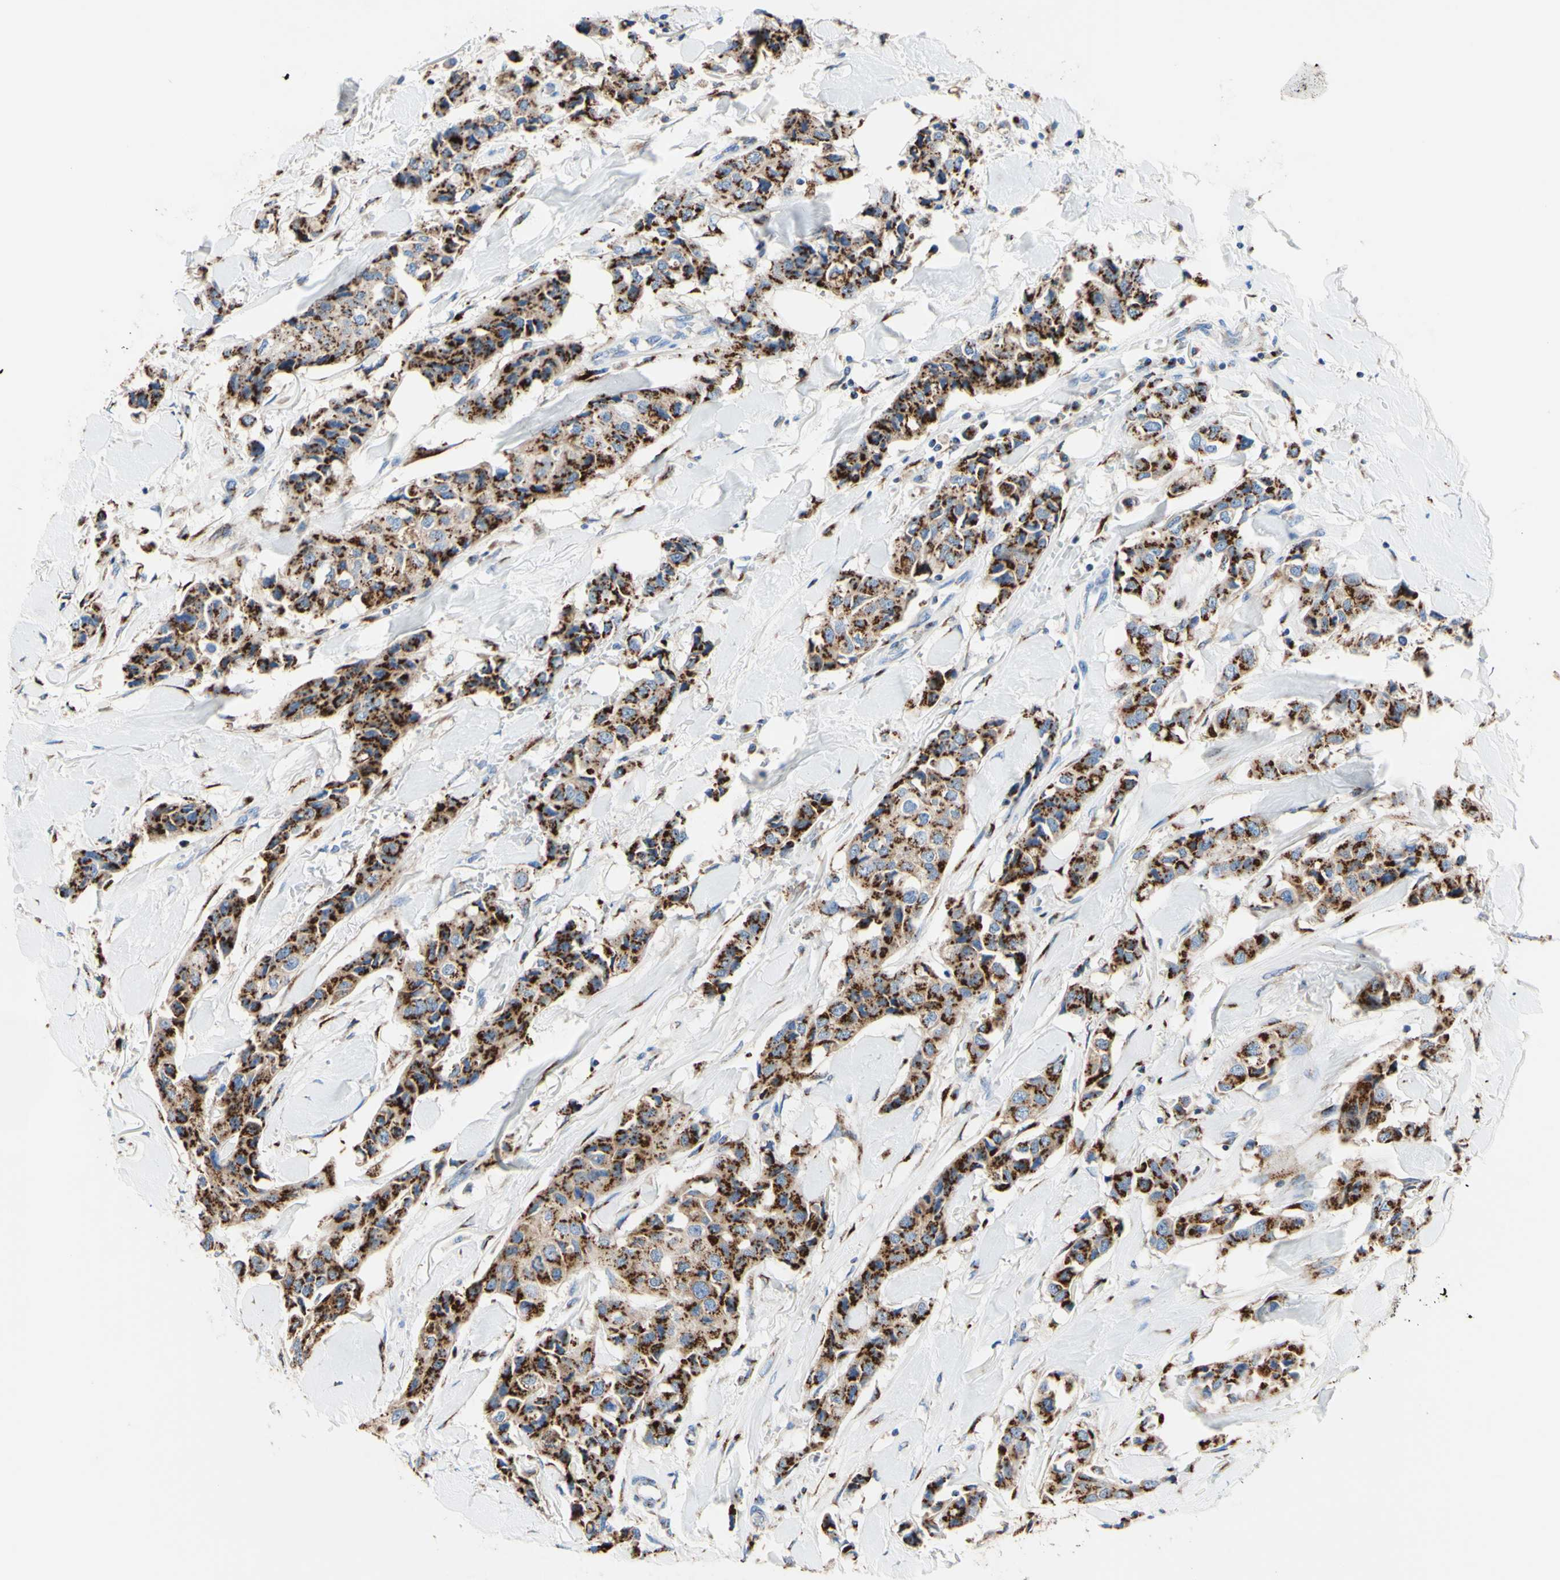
{"staining": {"intensity": "strong", "quantity": "25%-75%", "location": "cytoplasmic/membranous"}, "tissue": "breast cancer", "cell_type": "Tumor cells", "image_type": "cancer", "snomed": [{"axis": "morphology", "description": "Duct carcinoma"}, {"axis": "topography", "description": "Breast"}], "caption": "A high amount of strong cytoplasmic/membranous staining is present in approximately 25%-75% of tumor cells in breast cancer tissue. The staining was performed using DAB, with brown indicating positive protein expression. Nuclei are stained blue with hematoxylin.", "gene": "GALNT2", "patient": {"sex": "female", "age": 80}}